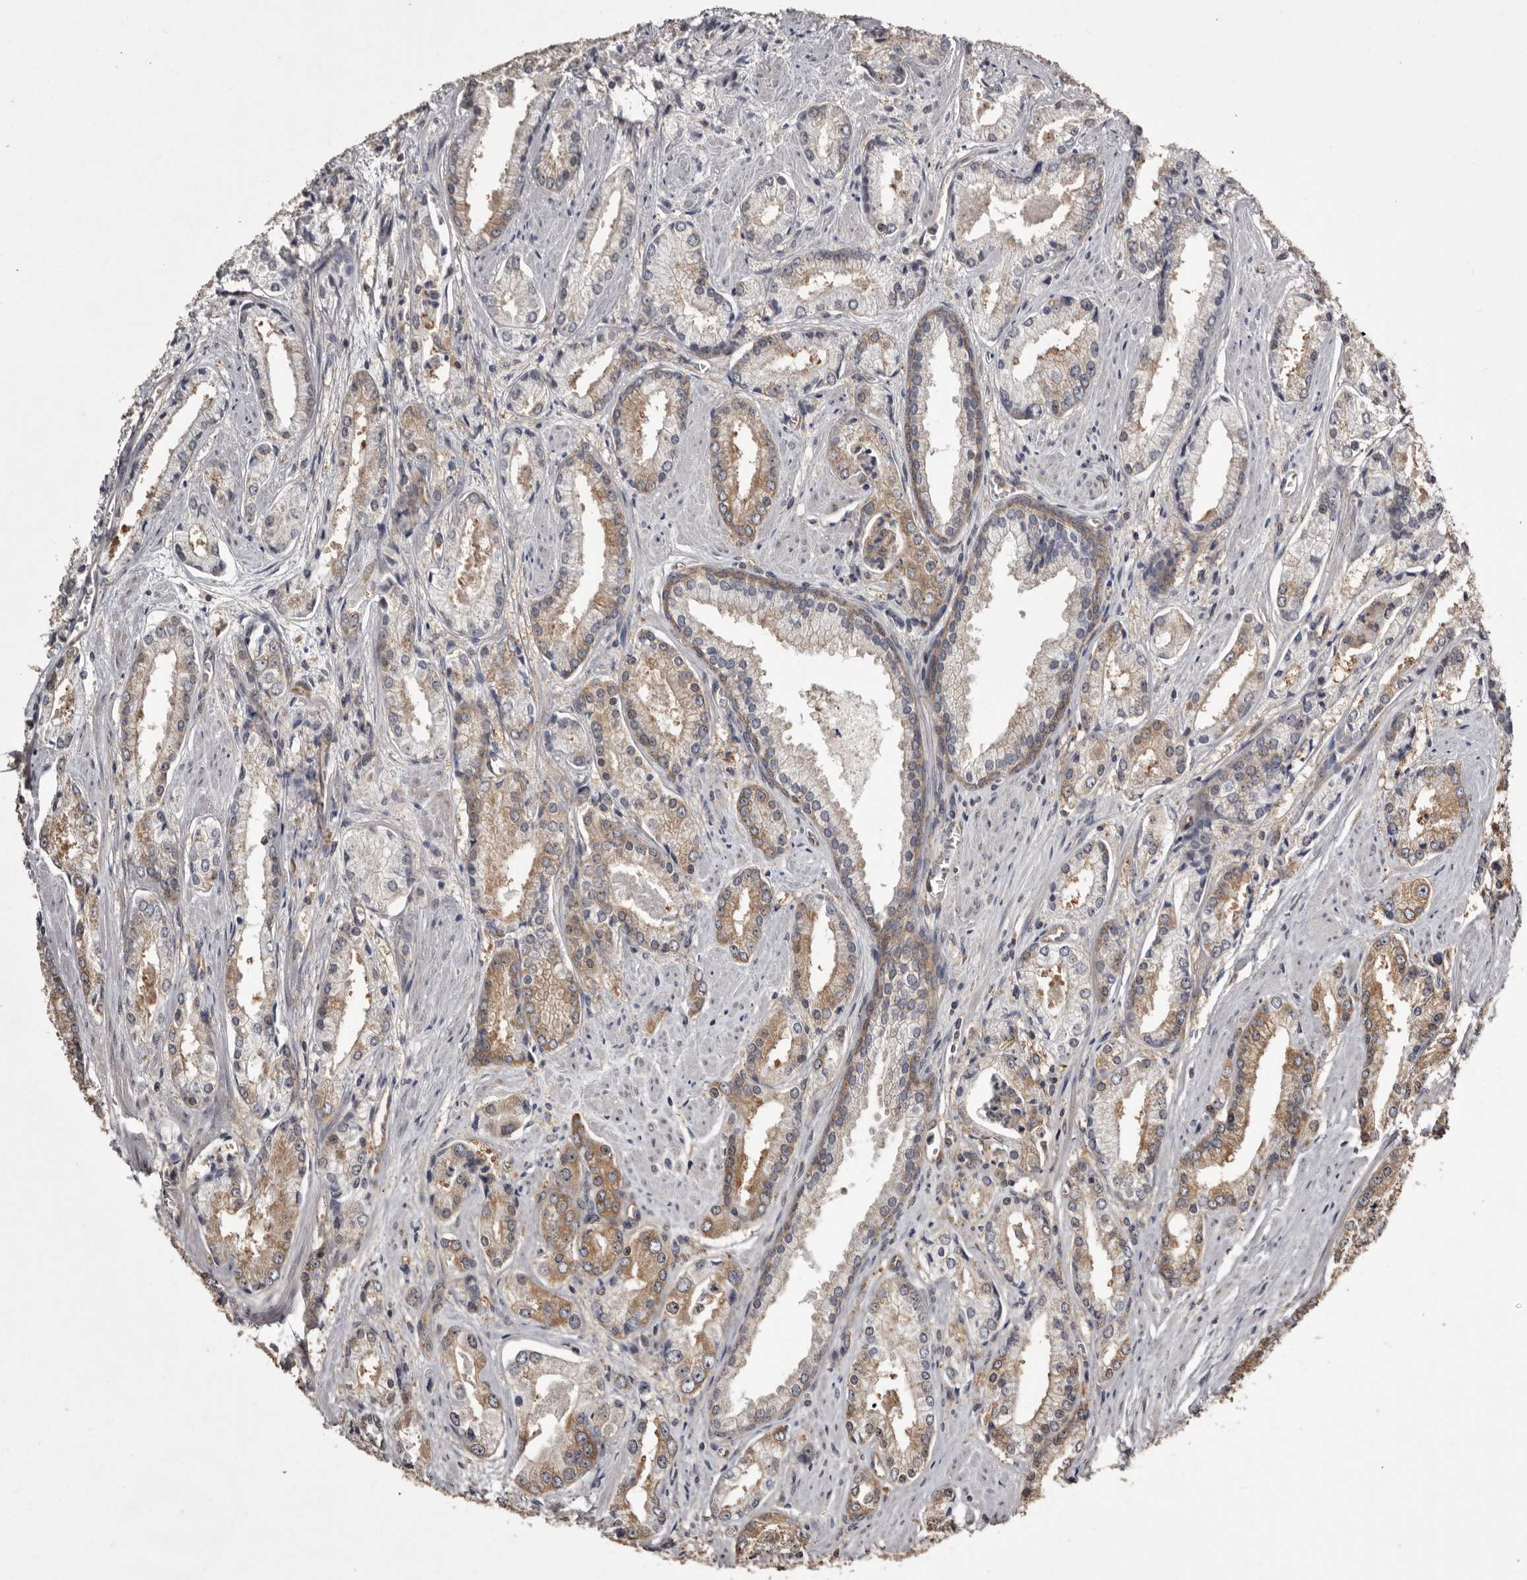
{"staining": {"intensity": "moderate", "quantity": ">75%", "location": "cytoplasmic/membranous"}, "tissue": "prostate cancer", "cell_type": "Tumor cells", "image_type": "cancer", "snomed": [{"axis": "morphology", "description": "Adenocarcinoma, Low grade"}, {"axis": "topography", "description": "Prostate"}], "caption": "Brown immunohistochemical staining in prostate cancer (adenocarcinoma (low-grade)) reveals moderate cytoplasmic/membranous staining in about >75% of tumor cells.", "gene": "DARS1", "patient": {"sex": "male", "age": 54}}